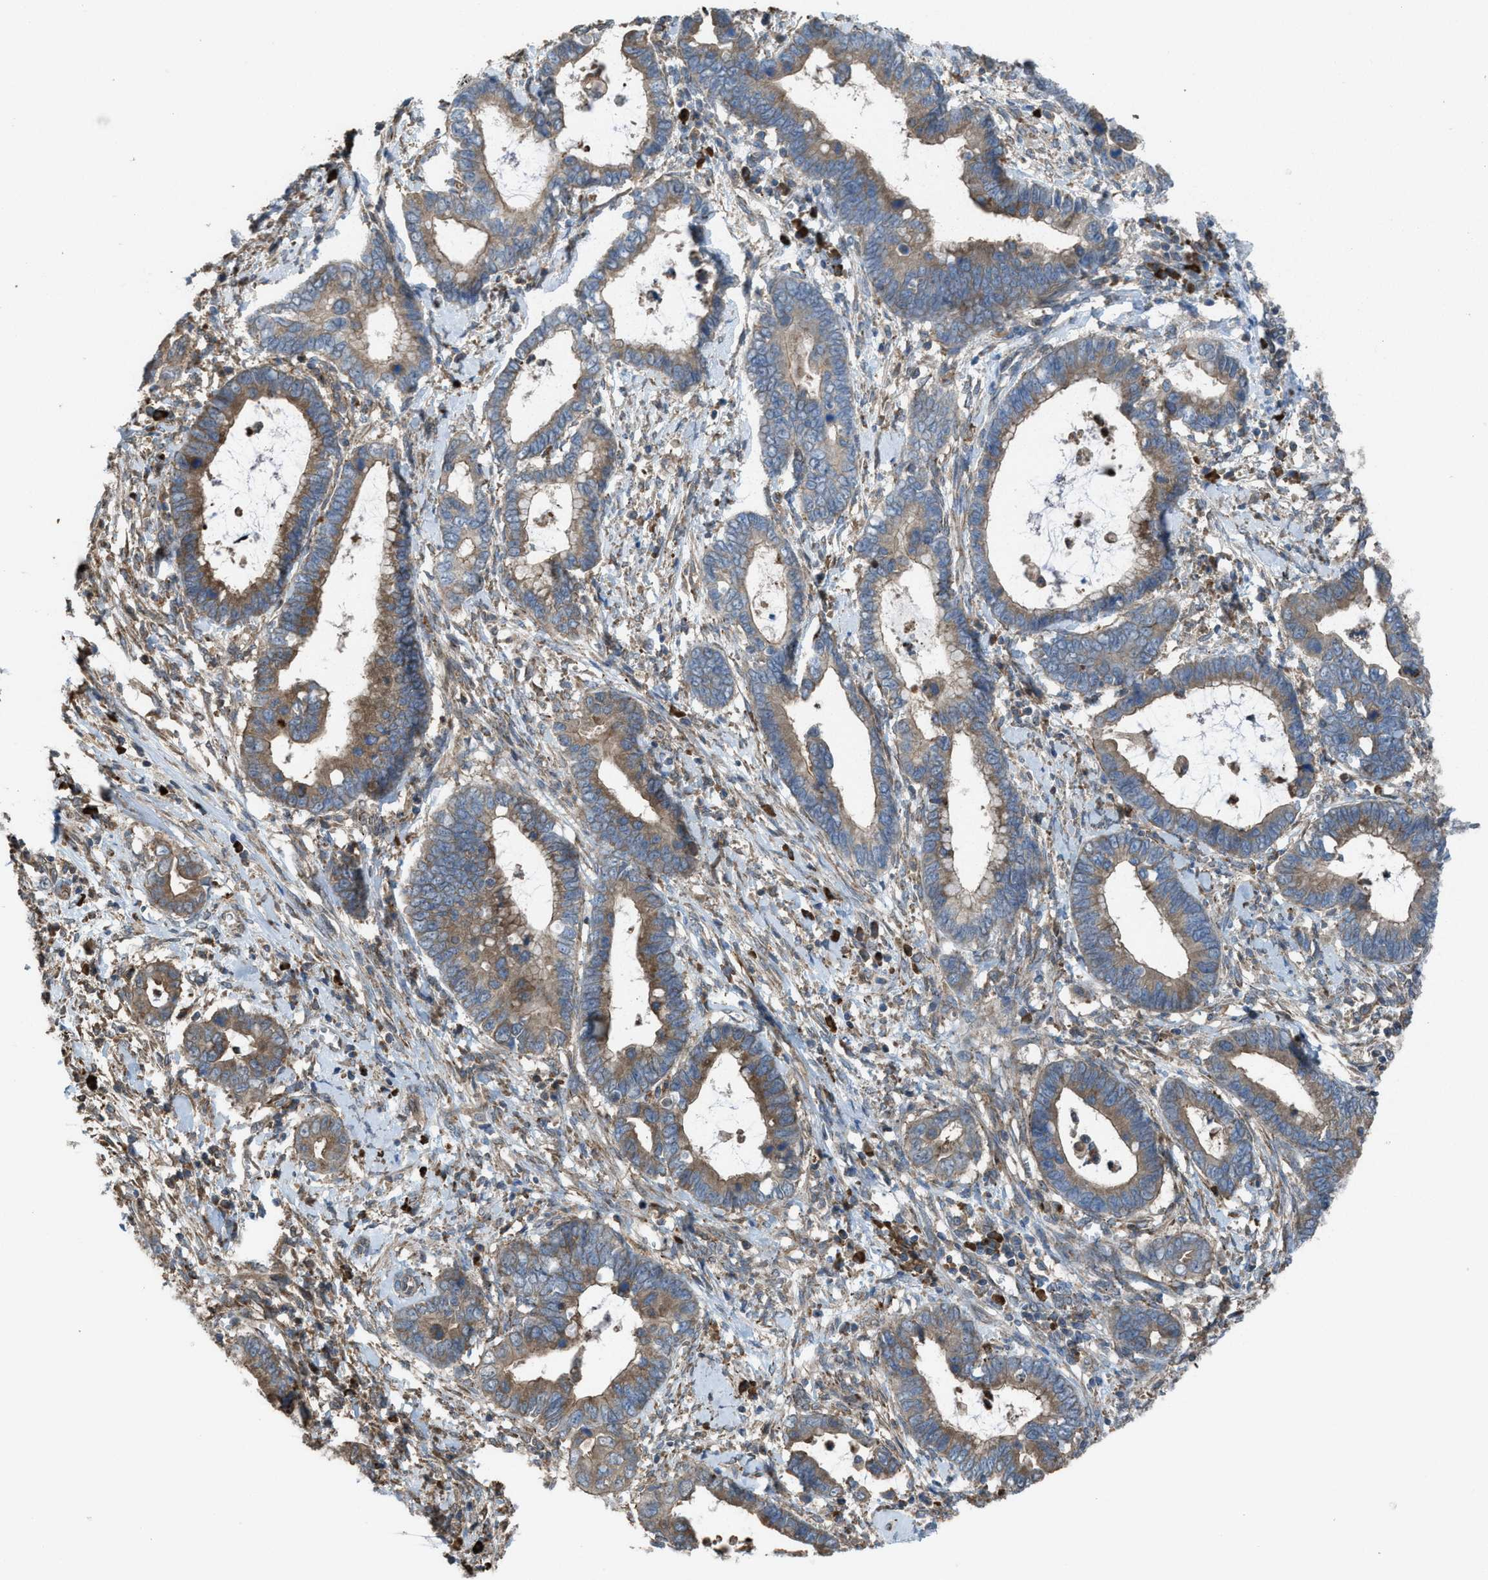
{"staining": {"intensity": "moderate", "quantity": ">75%", "location": "cytoplasmic/membranous"}, "tissue": "cervical cancer", "cell_type": "Tumor cells", "image_type": "cancer", "snomed": [{"axis": "morphology", "description": "Adenocarcinoma, NOS"}, {"axis": "topography", "description": "Cervix"}], "caption": "The immunohistochemical stain shows moderate cytoplasmic/membranous staining in tumor cells of cervical cancer (adenocarcinoma) tissue.", "gene": "PLAA", "patient": {"sex": "female", "age": 44}}